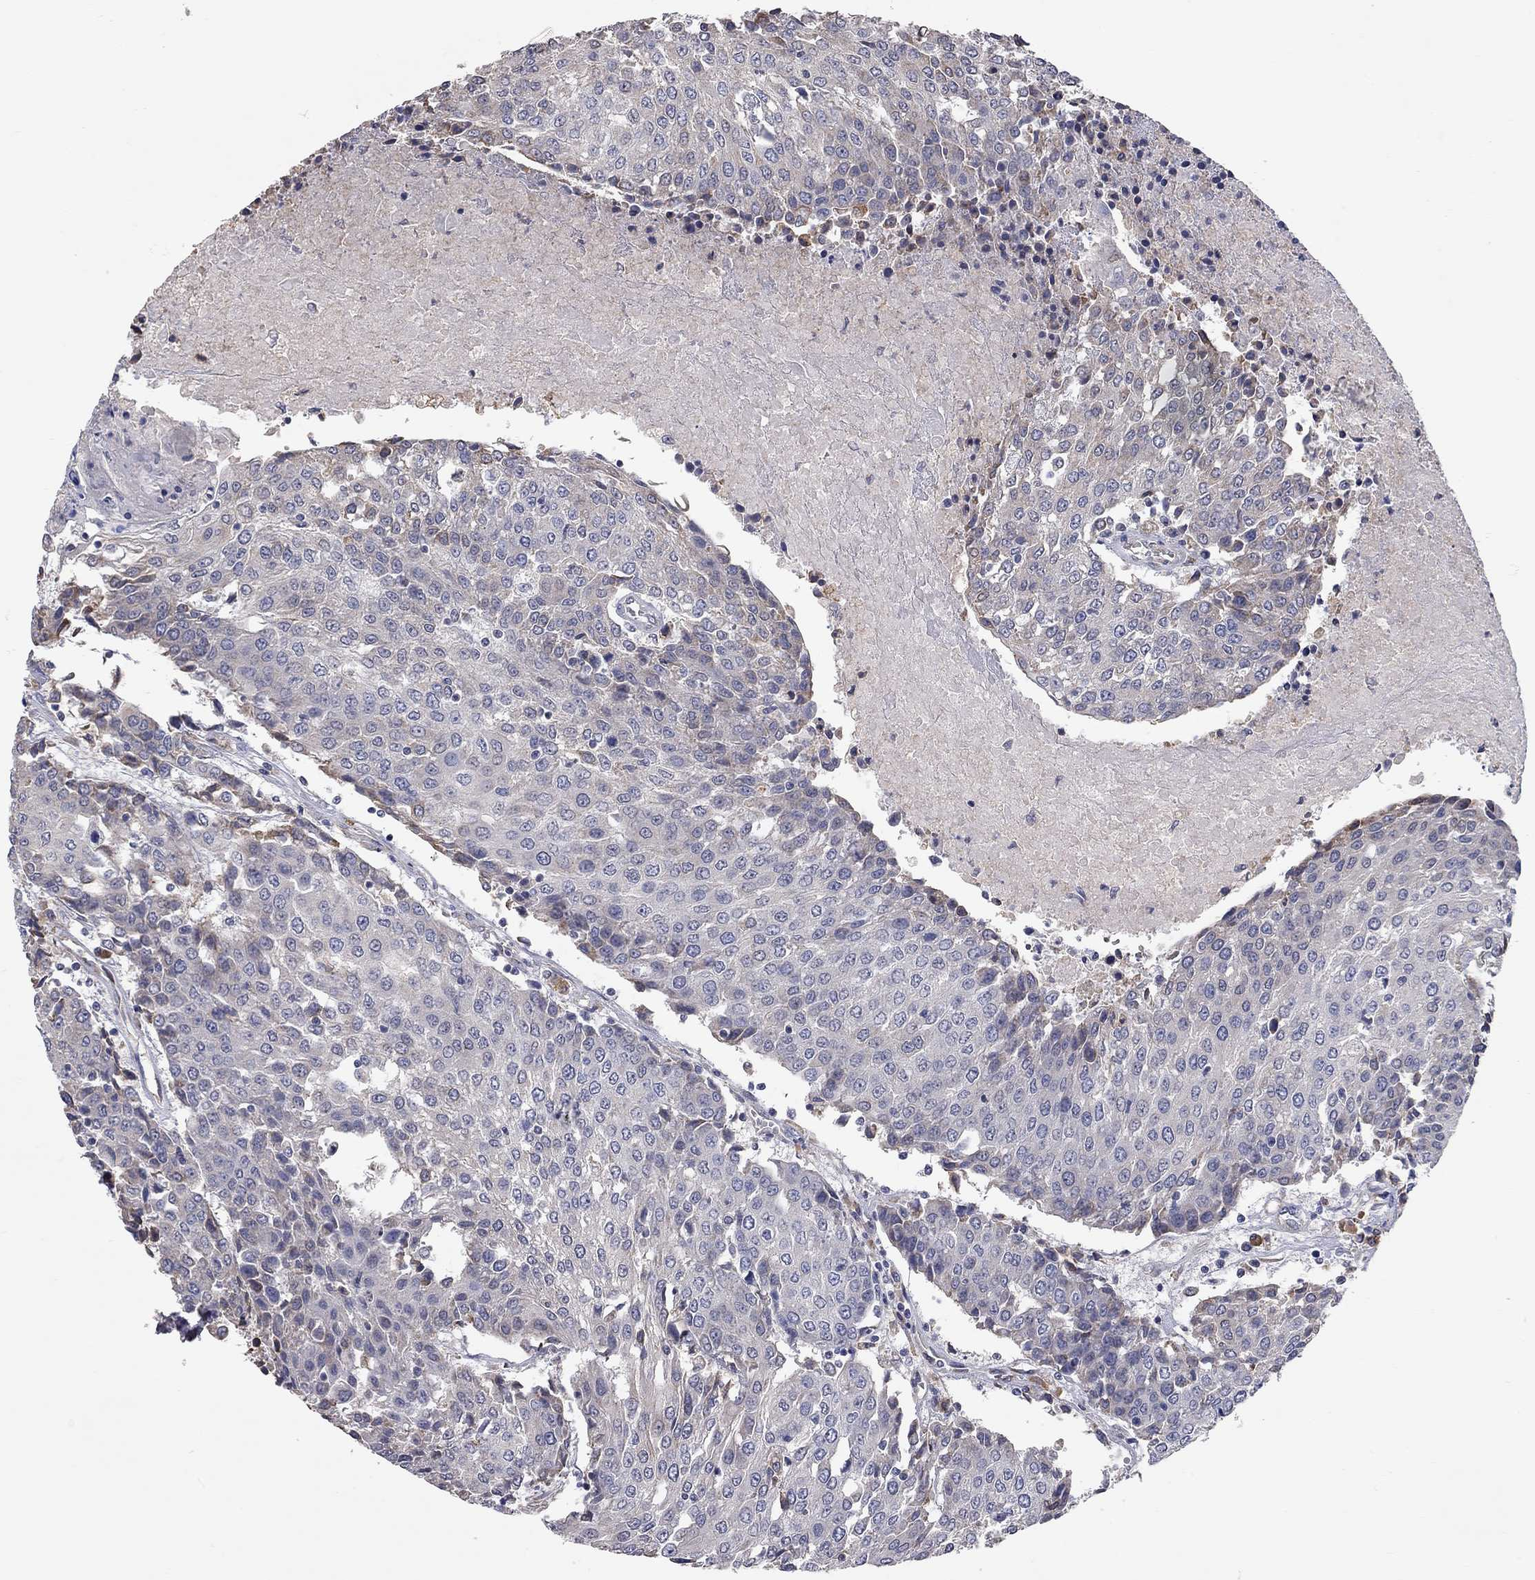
{"staining": {"intensity": "negative", "quantity": "none", "location": "none"}, "tissue": "urothelial cancer", "cell_type": "Tumor cells", "image_type": "cancer", "snomed": [{"axis": "morphology", "description": "Urothelial carcinoma, High grade"}, {"axis": "topography", "description": "Urinary bladder"}], "caption": "Tumor cells are negative for brown protein staining in urothelial cancer. (Brightfield microscopy of DAB immunohistochemistry at high magnification).", "gene": "XAGE2", "patient": {"sex": "female", "age": 85}}